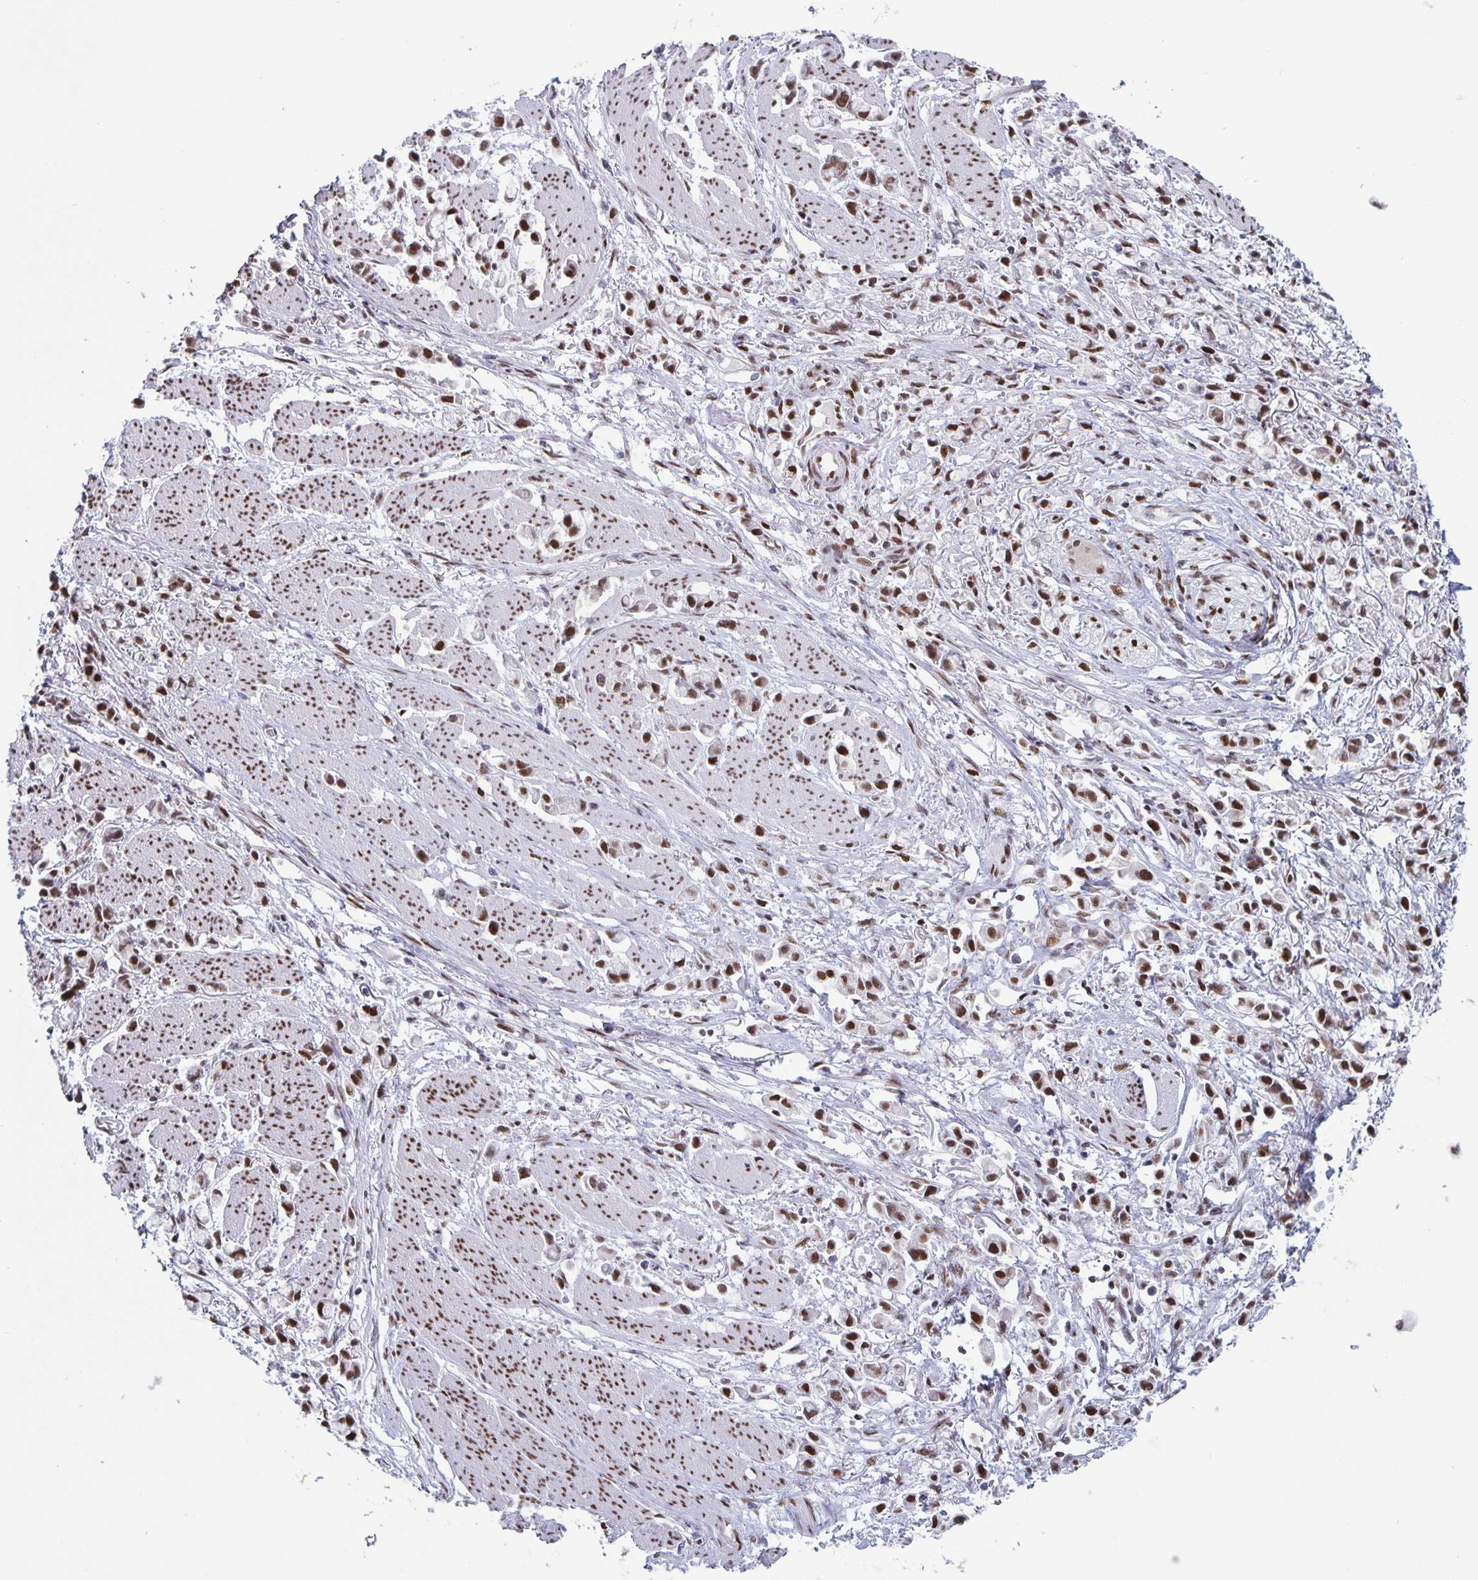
{"staining": {"intensity": "moderate", "quantity": ">75%", "location": "nuclear"}, "tissue": "stomach cancer", "cell_type": "Tumor cells", "image_type": "cancer", "snomed": [{"axis": "morphology", "description": "Adenocarcinoma, NOS"}, {"axis": "topography", "description": "Stomach"}], "caption": "About >75% of tumor cells in stomach cancer exhibit moderate nuclear protein positivity as visualized by brown immunohistochemical staining.", "gene": "JUND", "patient": {"sex": "female", "age": 81}}